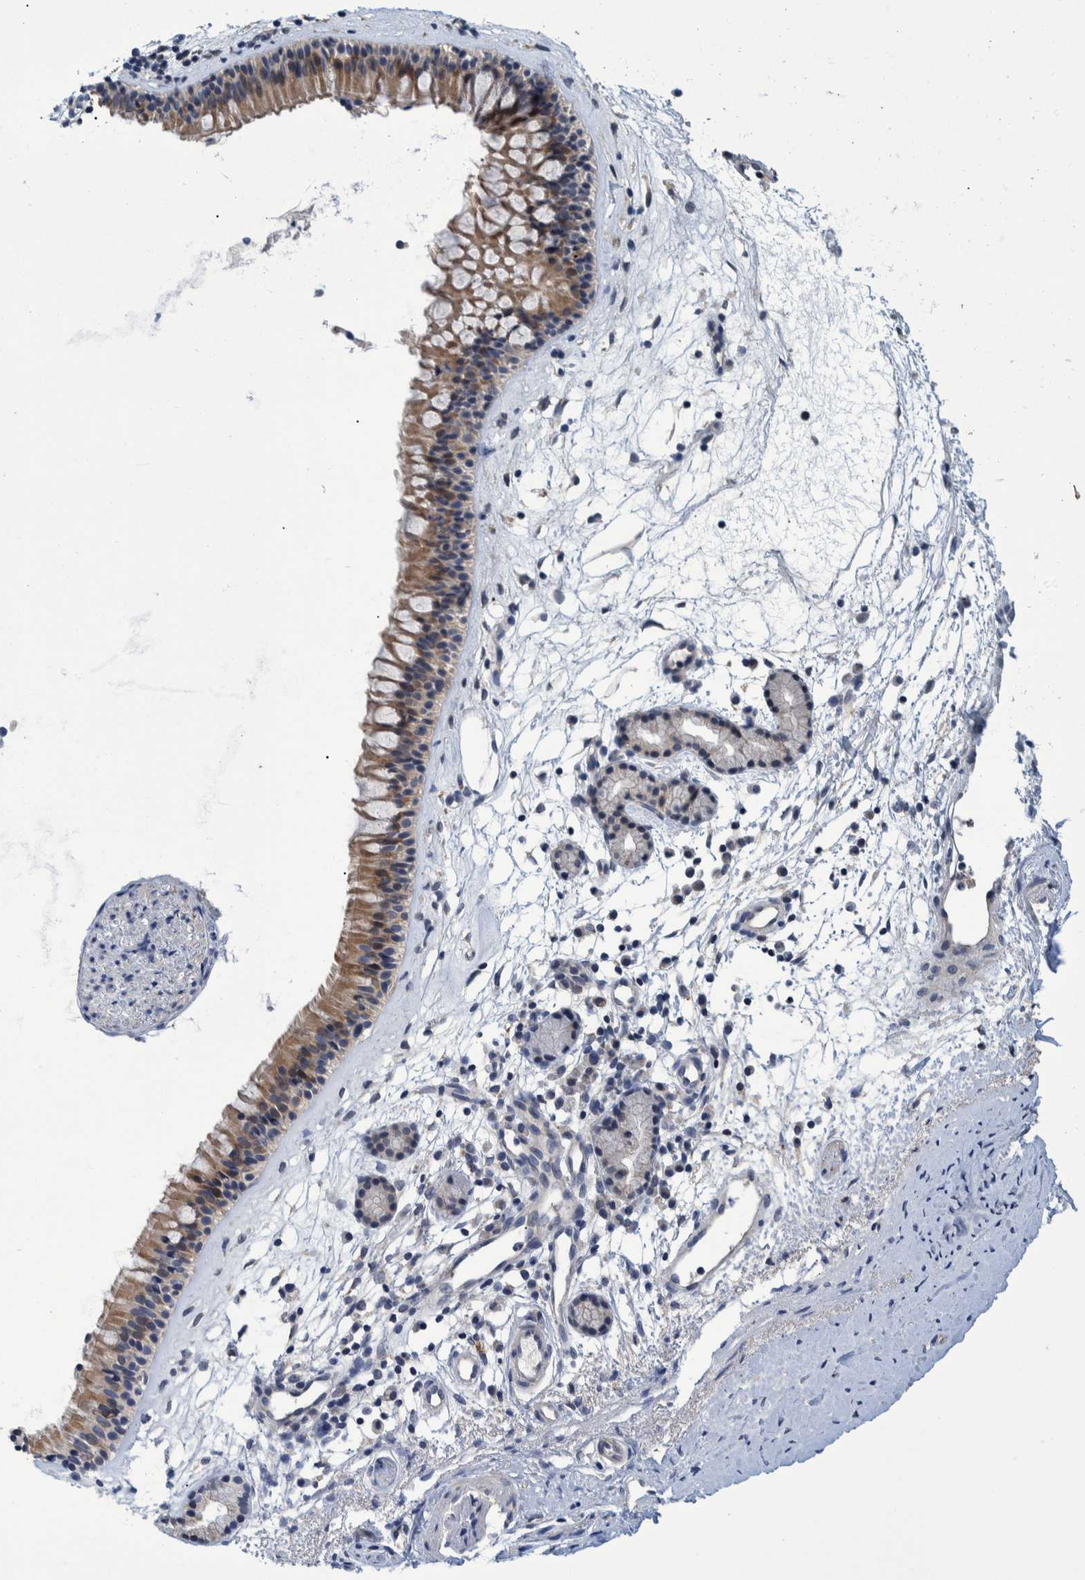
{"staining": {"intensity": "moderate", "quantity": "25%-75%", "location": "cytoplasmic/membranous"}, "tissue": "nasopharynx", "cell_type": "Respiratory epithelial cells", "image_type": "normal", "snomed": [{"axis": "morphology", "description": "Normal tissue, NOS"}, {"axis": "topography", "description": "Nasopharynx"}], "caption": "Protein staining shows moderate cytoplasmic/membranous positivity in approximately 25%-75% of respiratory epithelial cells in benign nasopharynx.", "gene": "PCYT2", "patient": {"sex": "female", "age": 42}}